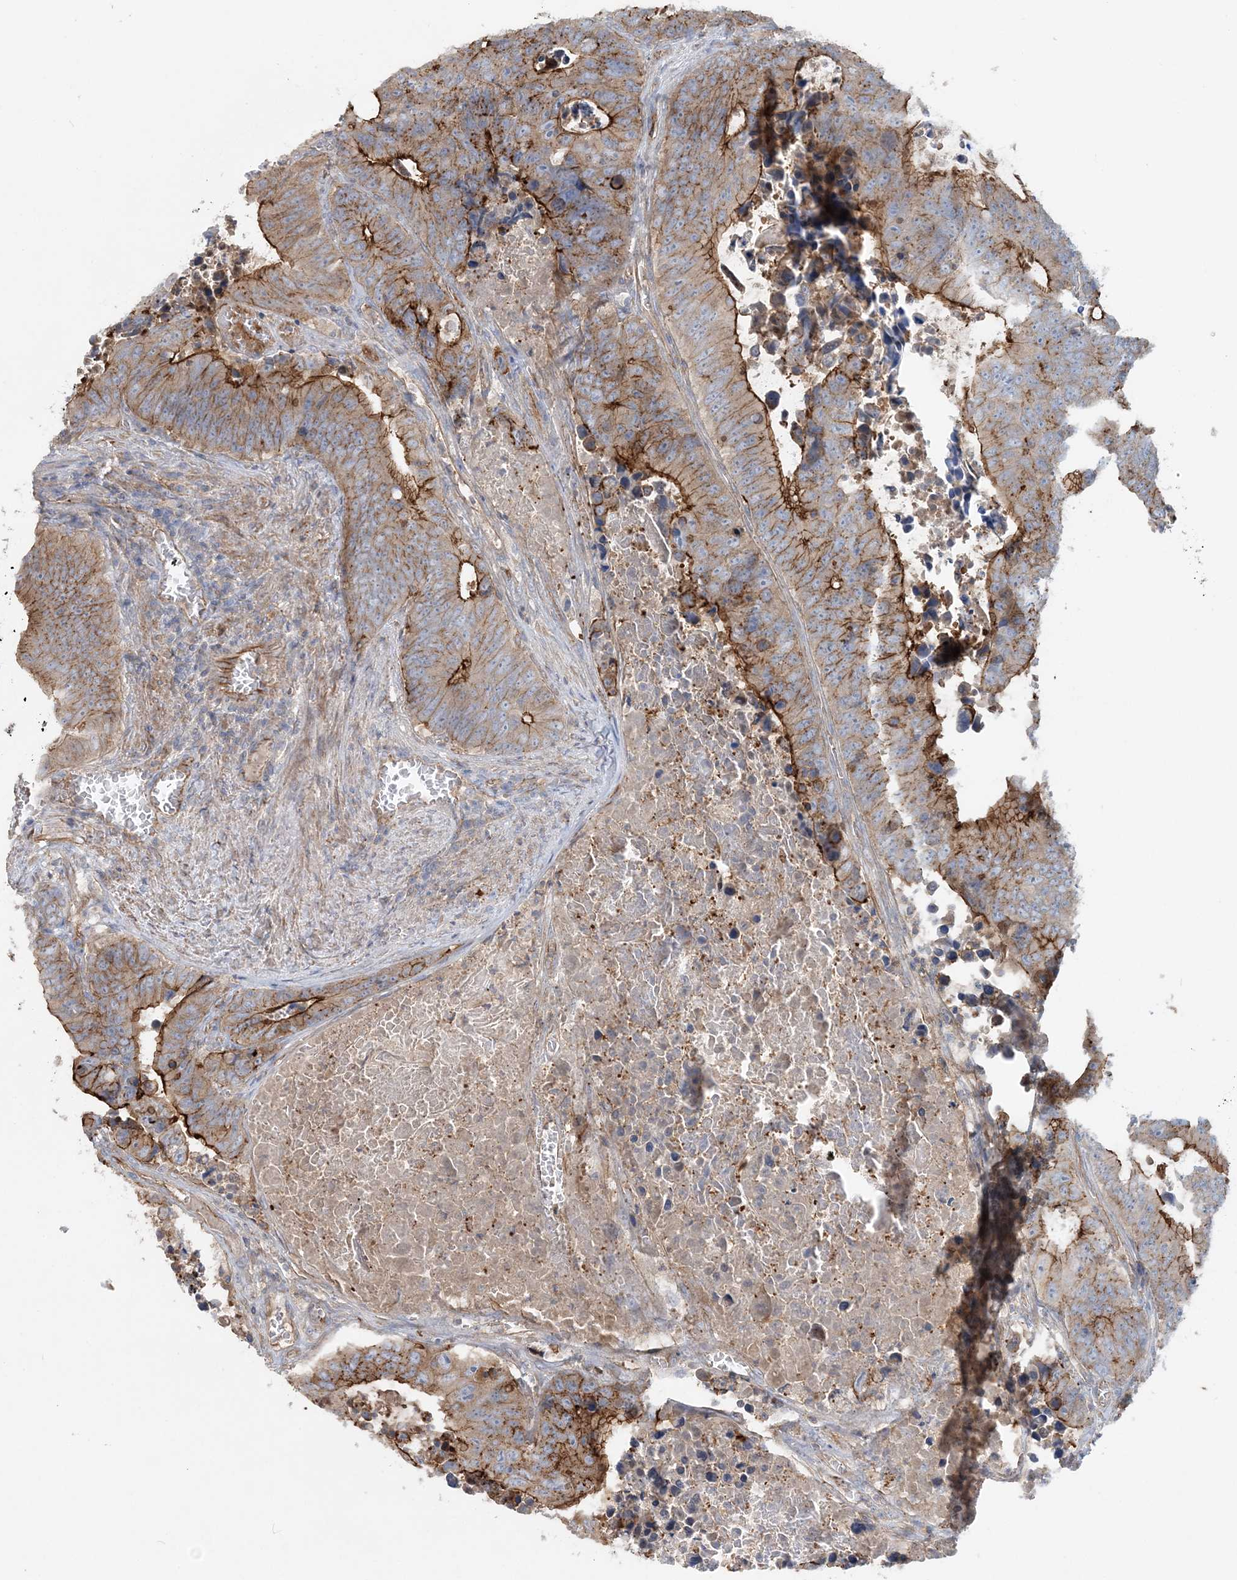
{"staining": {"intensity": "moderate", "quantity": ">75%", "location": "cytoplasmic/membranous"}, "tissue": "colorectal cancer", "cell_type": "Tumor cells", "image_type": "cancer", "snomed": [{"axis": "morphology", "description": "Adenocarcinoma, NOS"}, {"axis": "topography", "description": "Colon"}], "caption": "Moderate cytoplasmic/membranous staining is present in about >75% of tumor cells in colorectal adenocarcinoma. (DAB = brown stain, brightfield microscopy at high magnification).", "gene": "PIGC", "patient": {"sex": "male", "age": 87}}